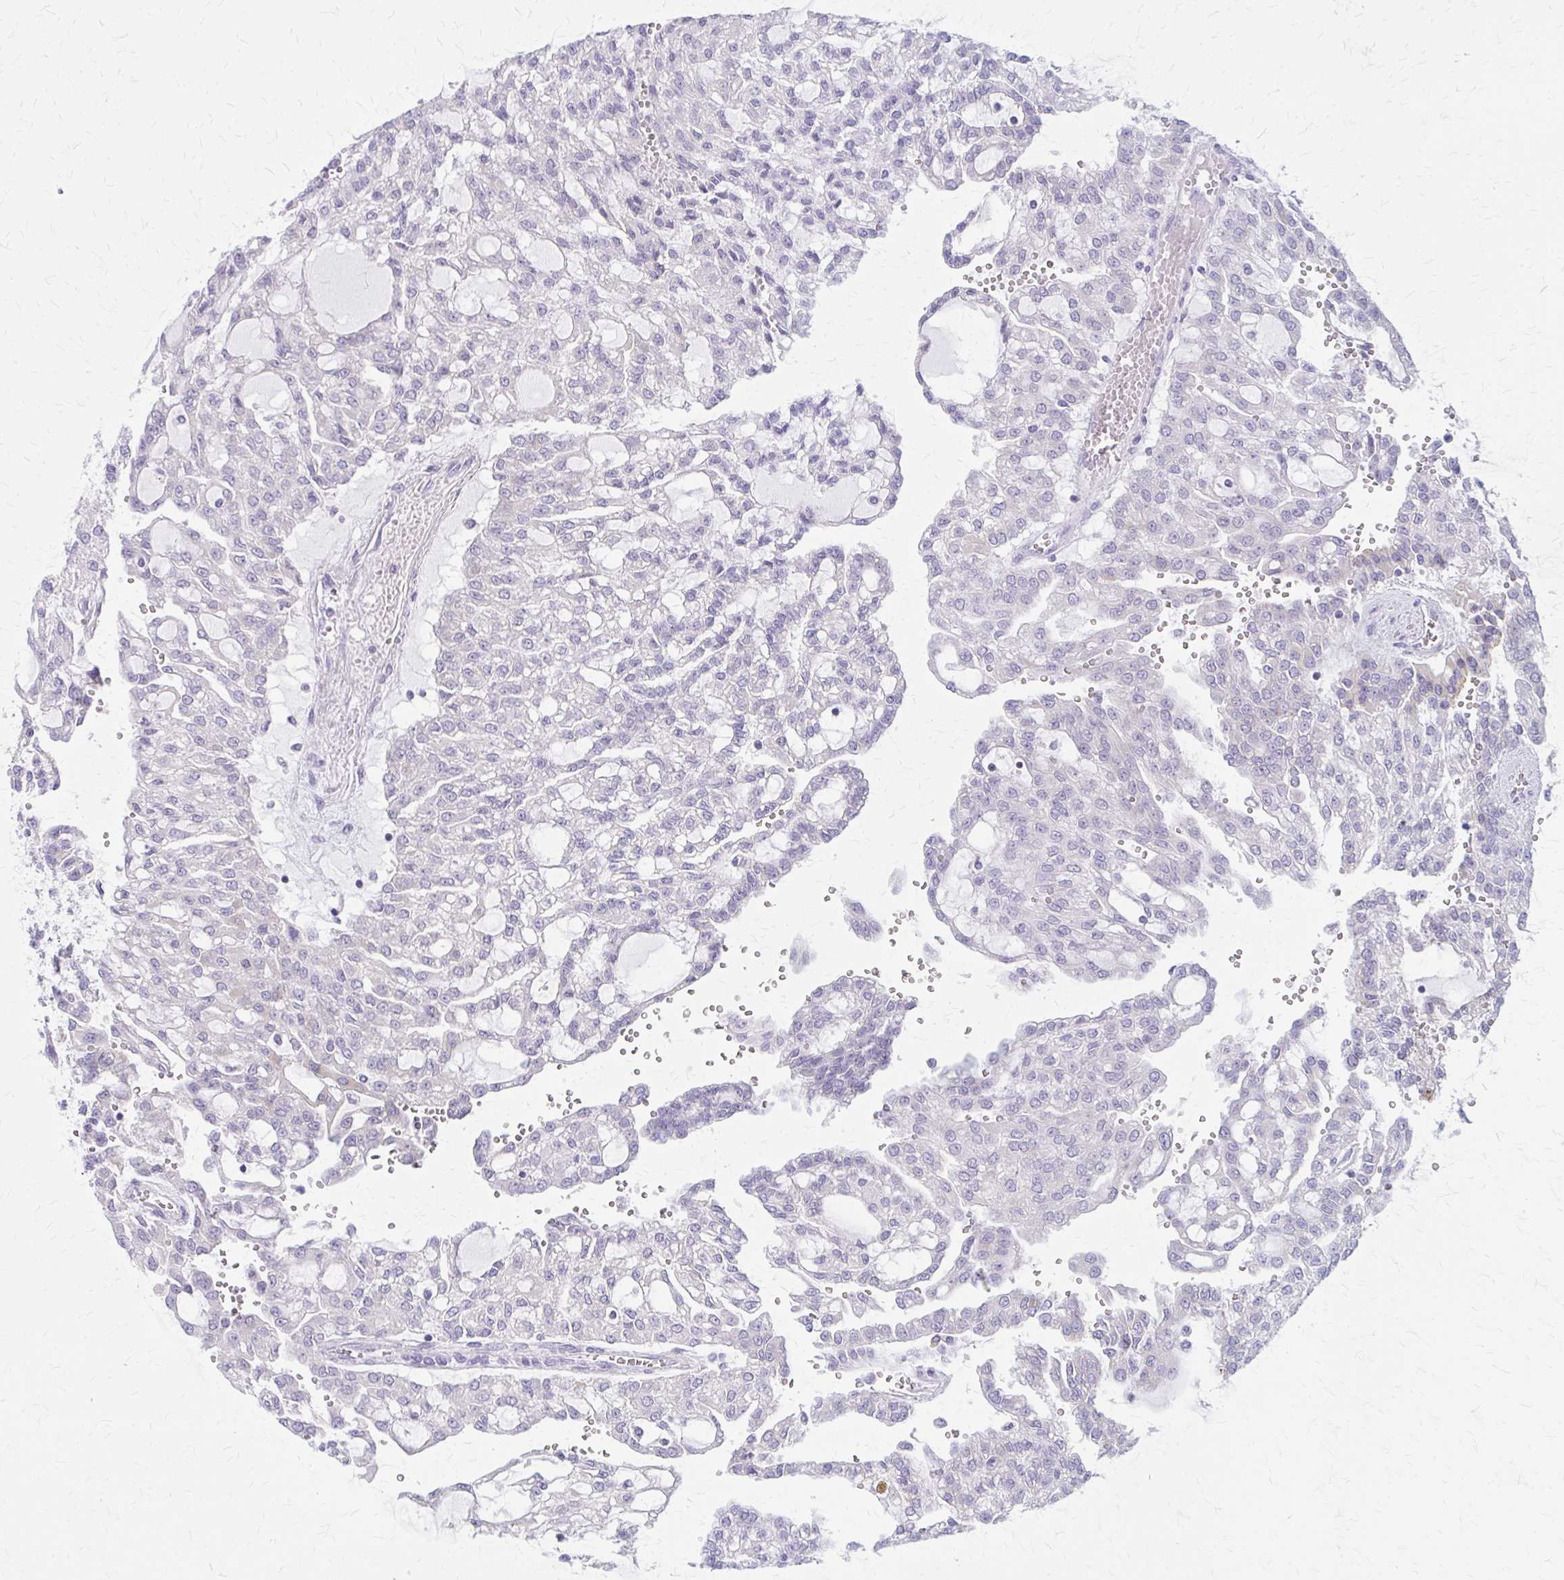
{"staining": {"intensity": "negative", "quantity": "none", "location": "none"}, "tissue": "renal cancer", "cell_type": "Tumor cells", "image_type": "cancer", "snomed": [{"axis": "morphology", "description": "Adenocarcinoma, NOS"}, {"axis": "topography", "description": "Kidney"}], "caption": "Tumor cells are negative for protein expression in human renal cancer.", "gene": "PITPNM1", "patient": {"sex": "male", "age": 63}}